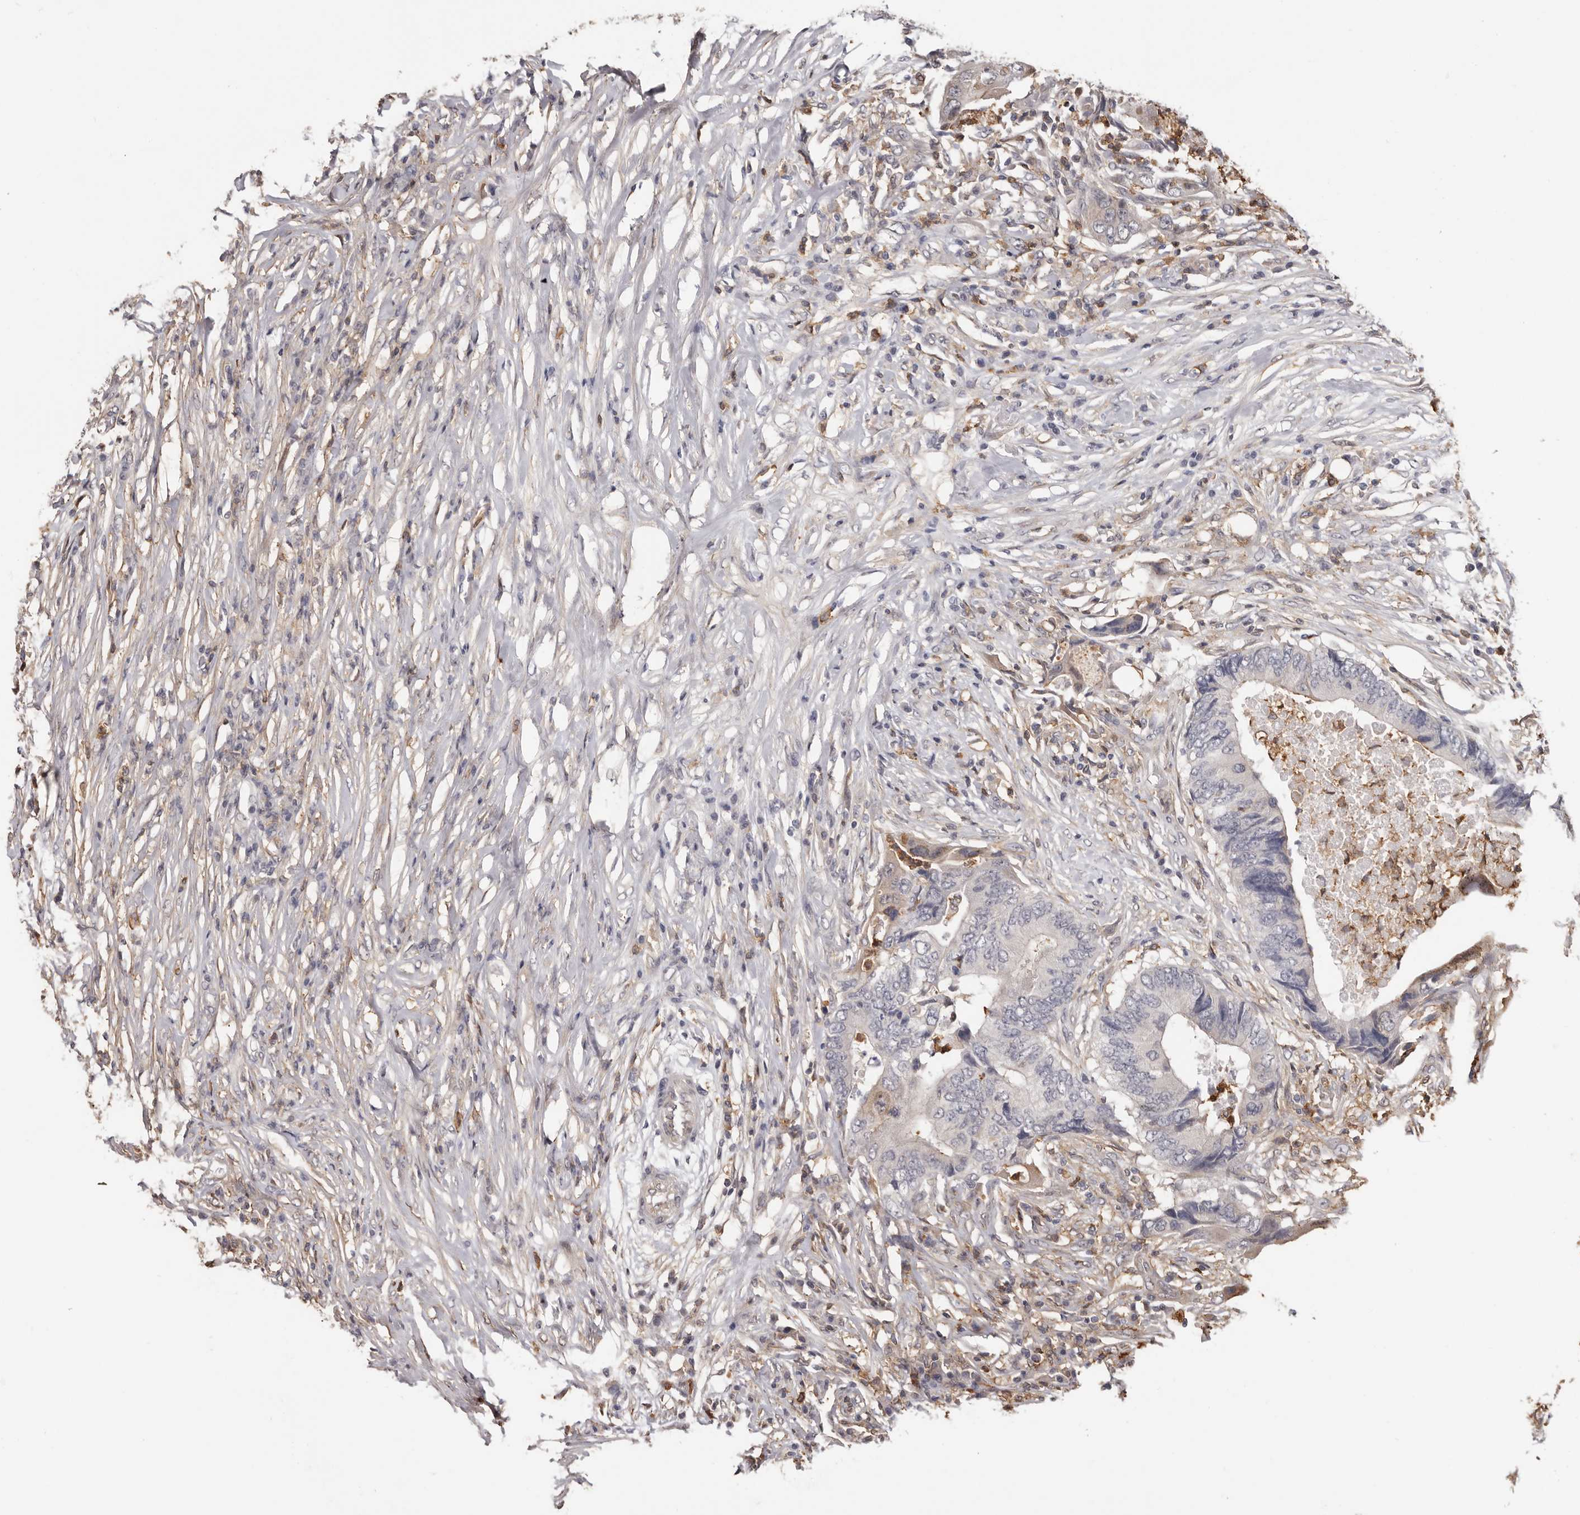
{"staining": {"intensity": "negative", "quantity": "none", "location": "none"}, "tissue": "colorectal cancer", "cell_type": "Tumor cells", "image_type": "cancer", "snomed": [{"axis": "morphology", "description": "Adenocarcinoma, NOS"}, {"axis": "topography", "description": "Colon"}], "caption": "Immunohistochemistry micrograph of adenocarcinoma (colorectal) stained for a protein (brown), which displays no staining in tumor cells.", "gene": "PRR12", "patient": {"sex": "male", "age": 71}}